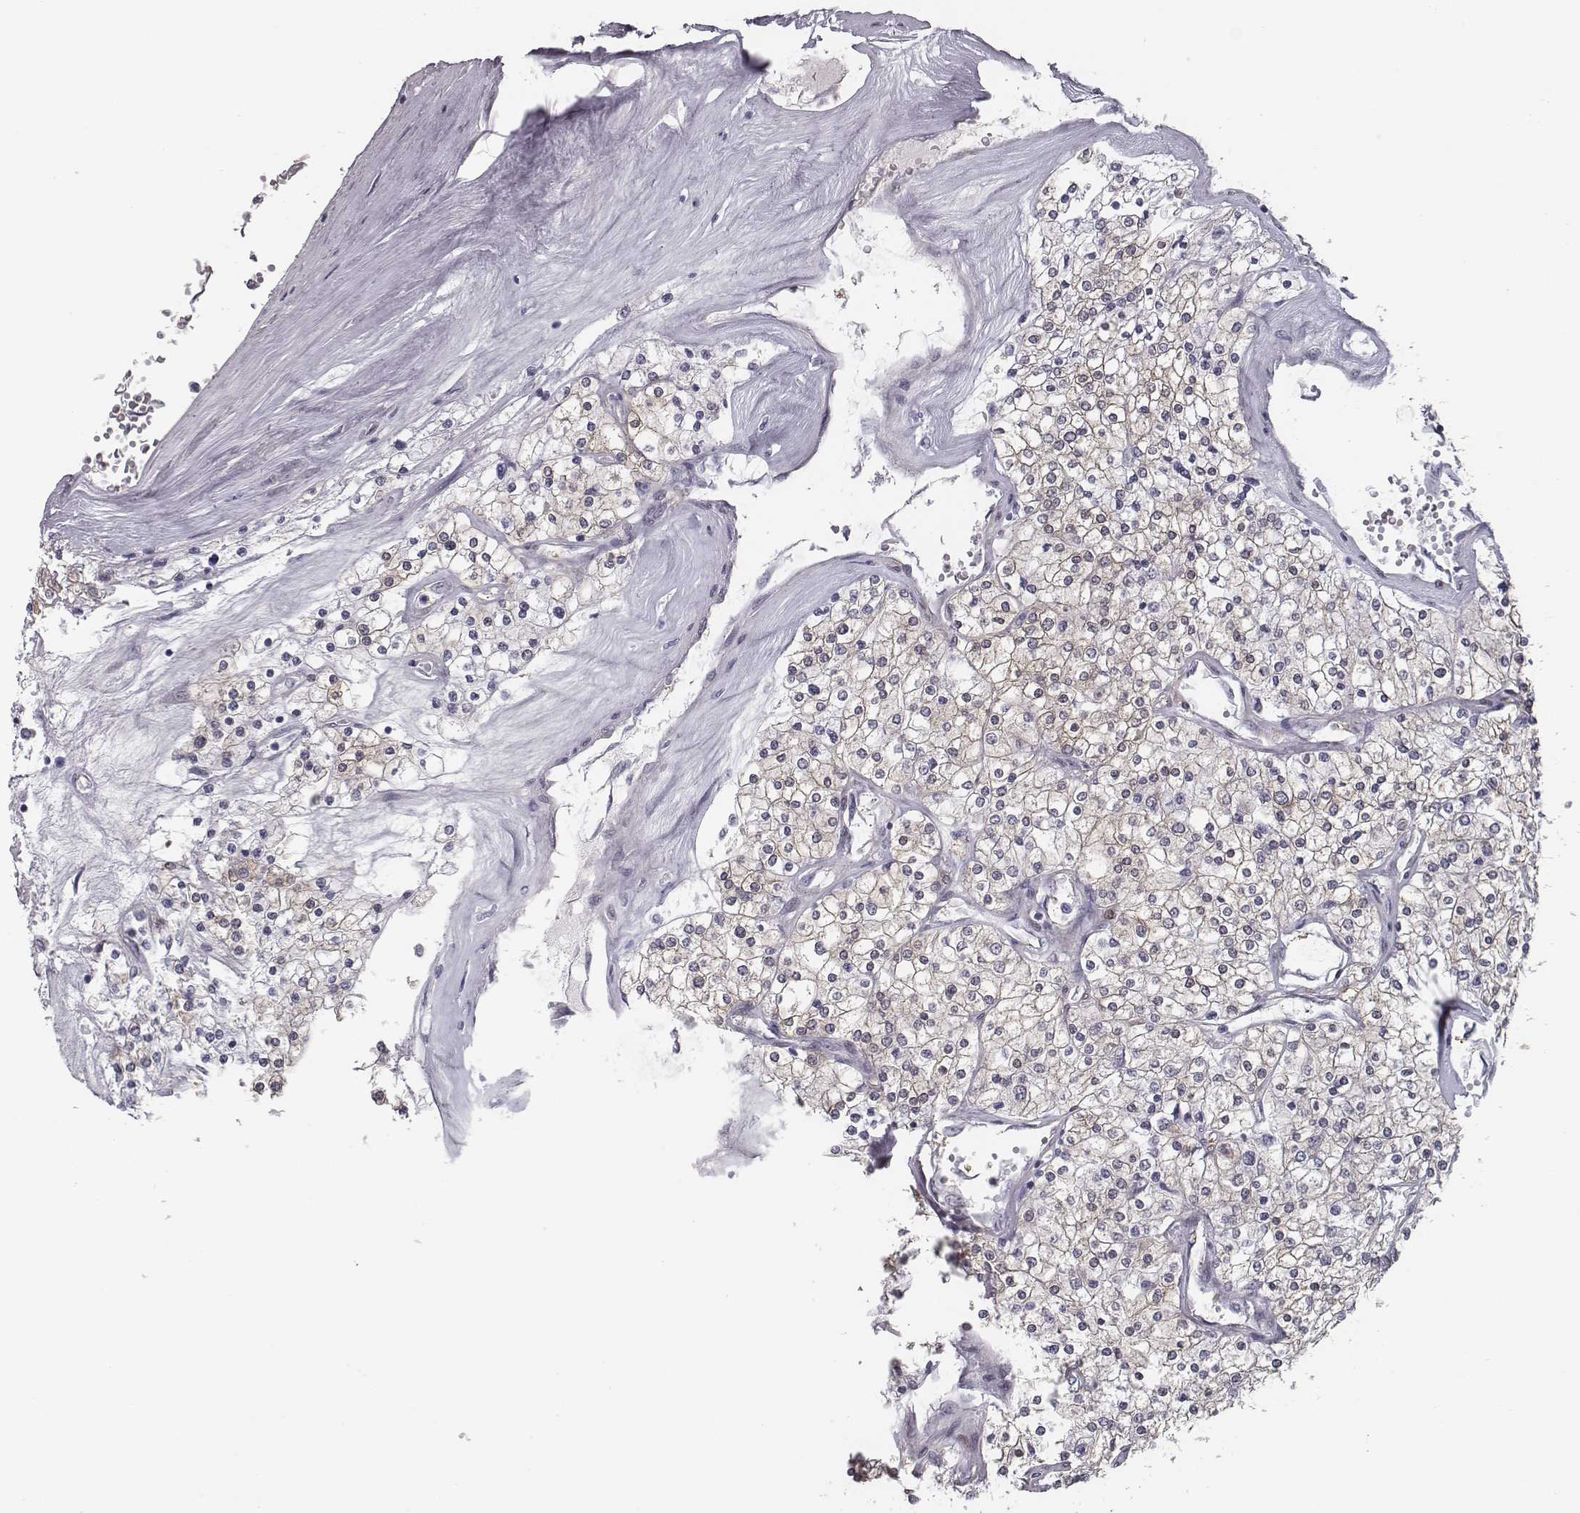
{"staining": {"intensity": "negative", "quantity": "none", "location": "none"}, "tissue": "renal cancer", "cell_type": "Tumor cells", "image_type": "cancer", "snomed": [{"axis": "morphology", "description": "Adenocarcinoma, NOS"}, {"axis": "topography", "description": "Kidney"}], "caption": "The histopathology image demonstrates no significant expression in tumor cells of renal cancer. (Brightfield microscopy of DAB (3,3'-diaminobenzidine) immunohistochemistry at high magnification).", "gene": "ISYNA1", "patient": {"sex": "male", "age": 80}}